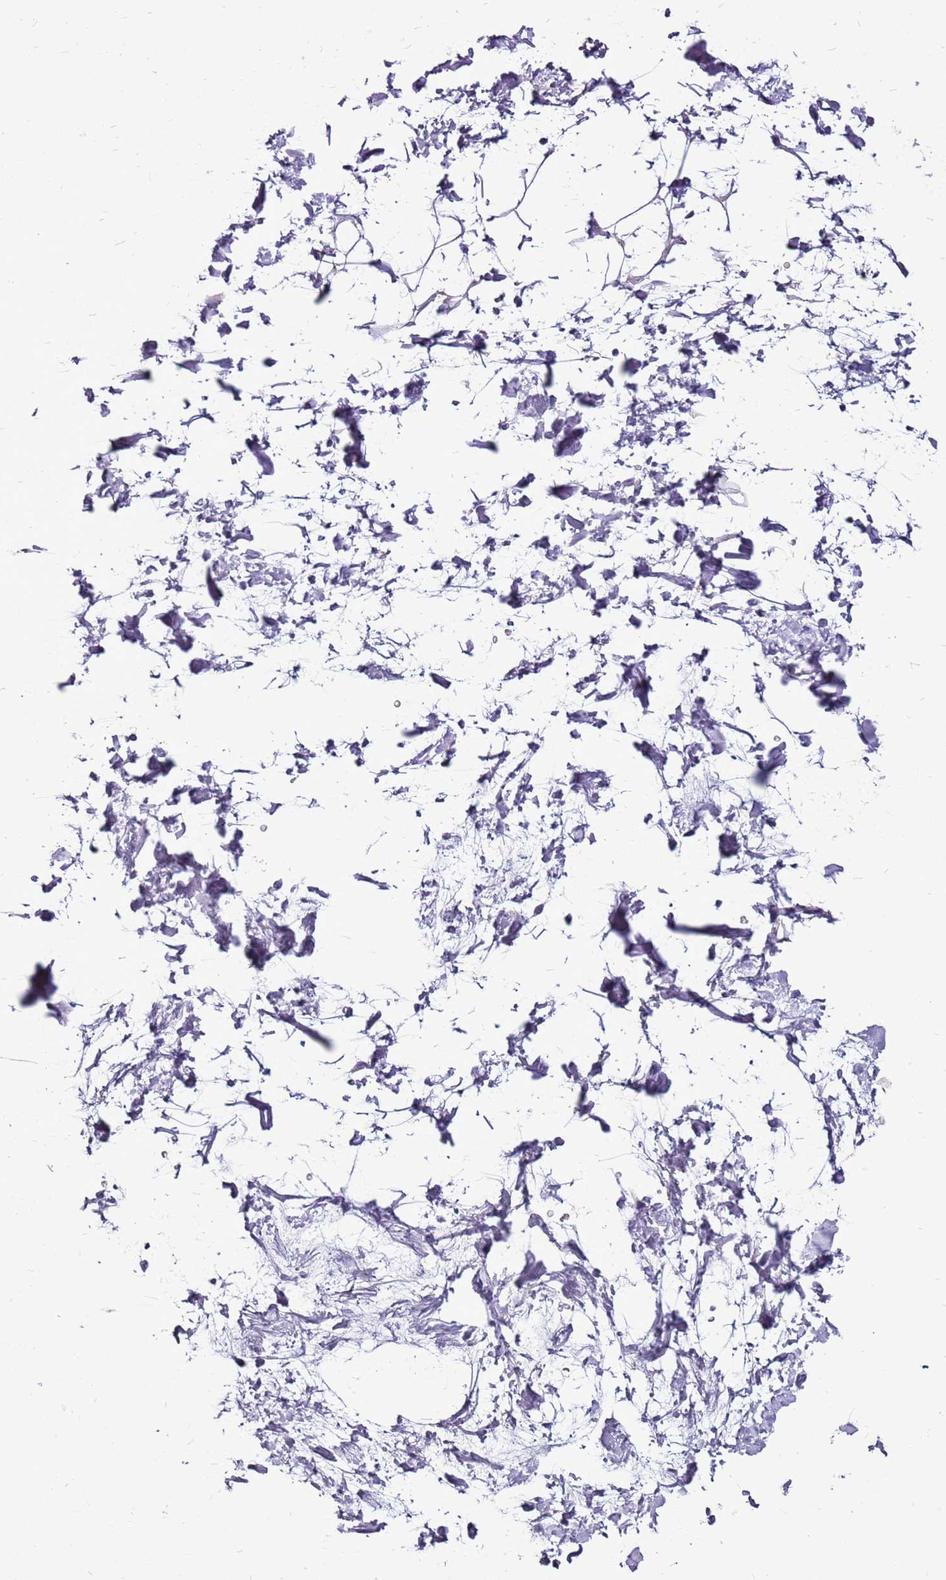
{"staining": {"intensity": "negative", "quantity": "none", "location": "none"}, "tissue": "adipose tissue", "cell_type": "Adipocytes", "image_type": "normal", "snomed": [{"axis": "morphology", "description": "Normal tissue, NOS"}, {"axis": "topography", "description": "Soft tissue"}], "caption": "This is an immunohistochemistry (IHC) micrograph of benign adipose tissue. There is no positivity in adipocytes.", "gene": "ACSS3", "patient": {"sex": "male", "age": 72}}